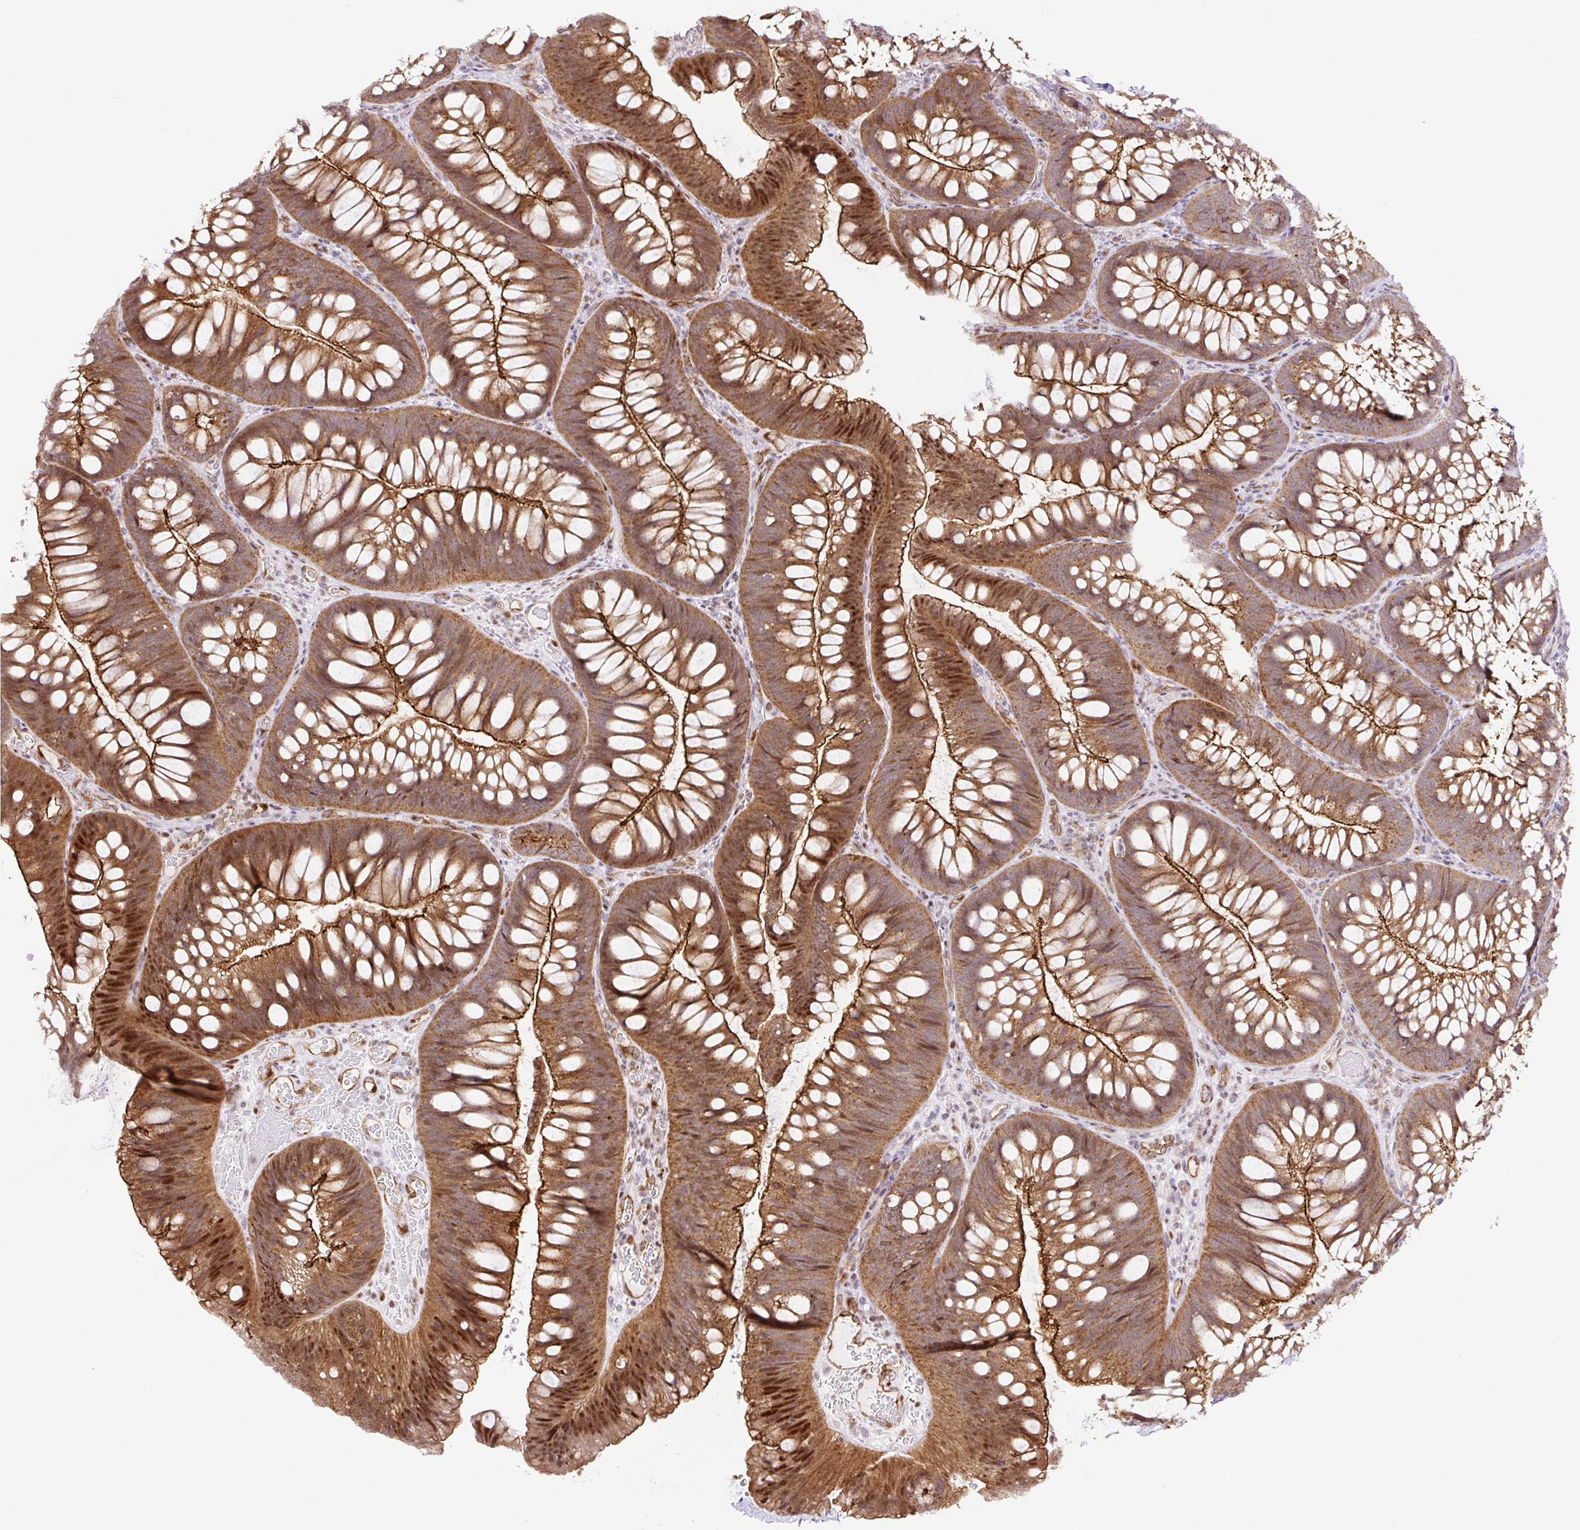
{"staining": {"intensity": "moderate", "quantity": ">75%", "location": "cytoplasmic/membranous"}, "tissue": "colon", "cell_type": "Endothelial cells", "image_type": "normal", "snomed": [{"axis": "morphology", "description": "Normal tissue, NOS"}, {"axis": "morphology", "description": "Adenoma, NOS"}, {"axis": "topography", "description": "Soft tissue"}, {"axis": "topography", "description": "Colon"}], "caption": "Colon stained with DAB IHC demonstrates medium levels of moderate cytoplasmic/membranous positivity in about >75% of endothelial cells.", "gene": "HIP1R", "patient": {"sex": "male", "age": 47}}